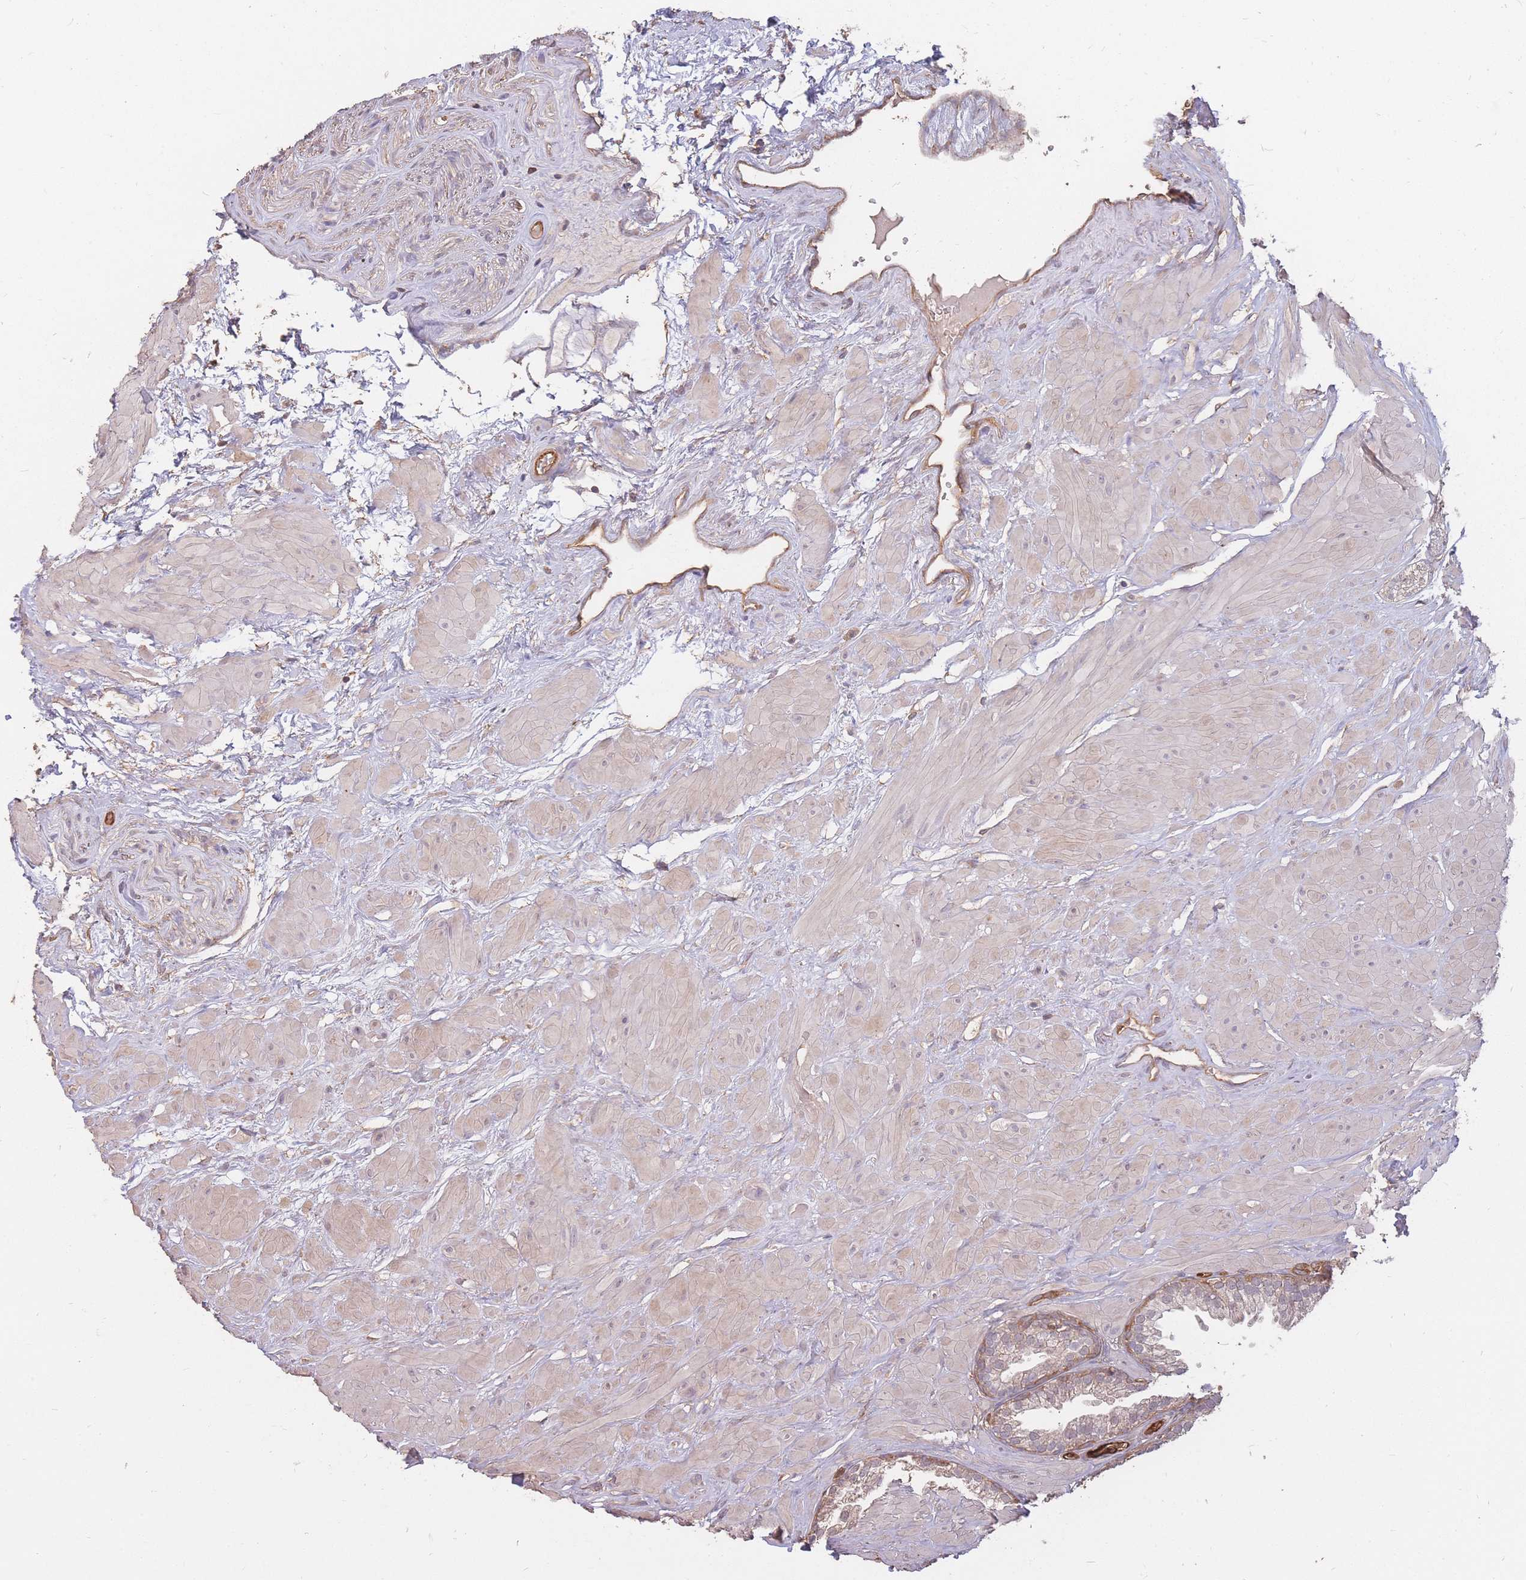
{"staining": {"intensity": "weak", "quantity": "25%-75%", "location": "cytoplasmic/membranous"}, "tissue": "prostate", "cell_type": "Glandular cells", "image_type": "normal", "snomed": [{"axis": "morphology", "description": "Normal tissue, NOS"}, {"axis": "topography", "description": "Prostate"}, {"axis": "topography", "description": "Peripheral nerve tissue"}], "caption": "Prostate was stained to show a protein in brown. There is low levels of weak cytoplasmic/membranous positivity in approximately 25%-75% of glandular cells. The staining was performed using DAB (3,3'-diaminobenzidine), with brown indicating positive protein expression. Nuclei are stained blue with hematoxylin.", "gene": "PLS3", "patient": {"sex": "male", "age": 55}}